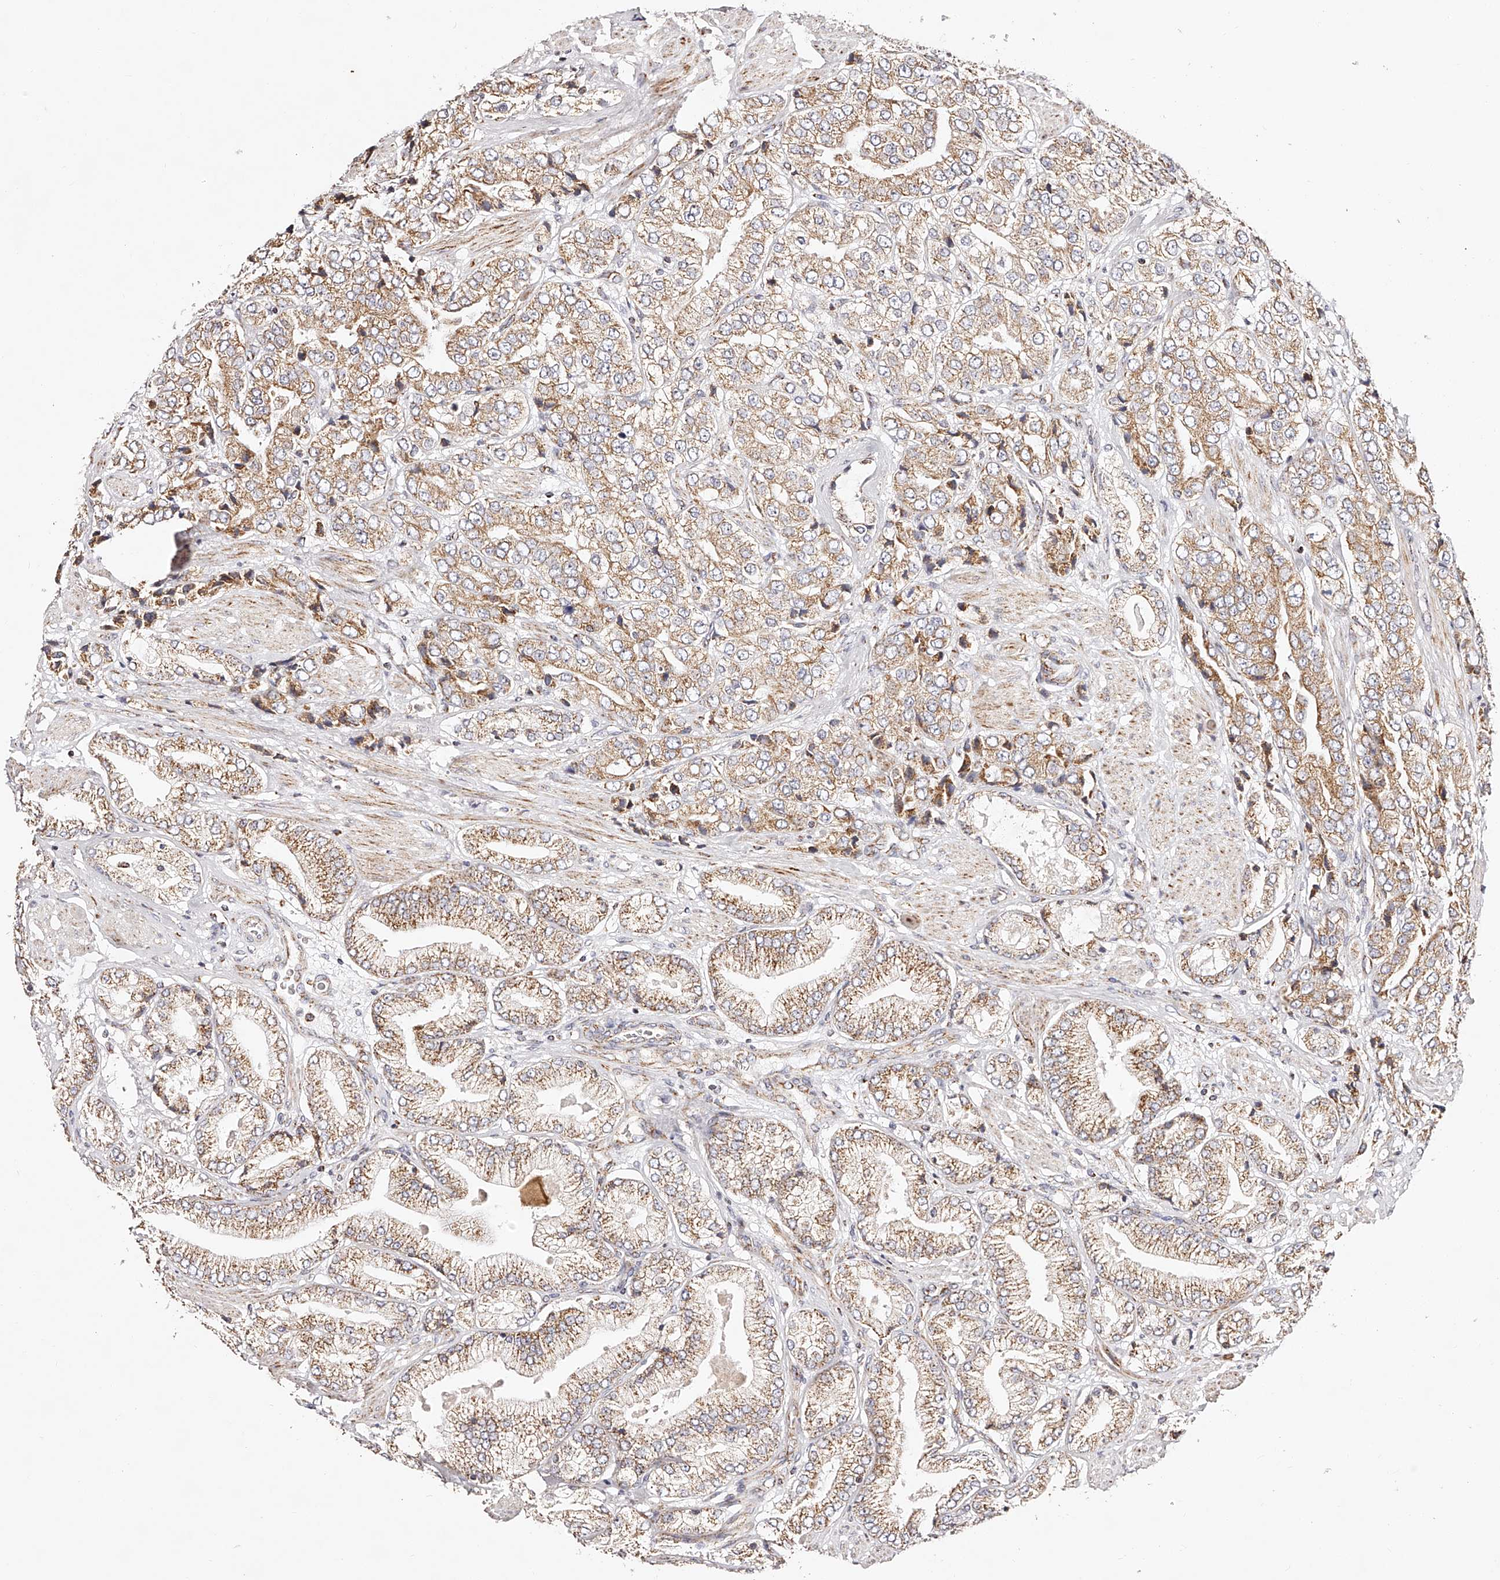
{"staining": {"intensity": "moderate", "quantity": "25%-75%", "location": "cytoplasmic/membranous"}, "tissue": "prostate cancer", "cell_type": "Tumor cells", "image_type": "cancer", "snomed": [{"axis": "morphology", "description": "Adenocarcinoma, High grade"}, {"axis": "topography", "description": "Prostate"}], "caption": "Immunohistochemistry (IHC) micrograph of prostate cancer (high-grade adenocarcinoma) stained for a protein (brown), which displays medium levels of moderate cytoplasmic/membranous expression in approximately 25%-75% of tumor cells.", "gene": "NDUFV3", "patient": {"sex": "male", "age": 50}}